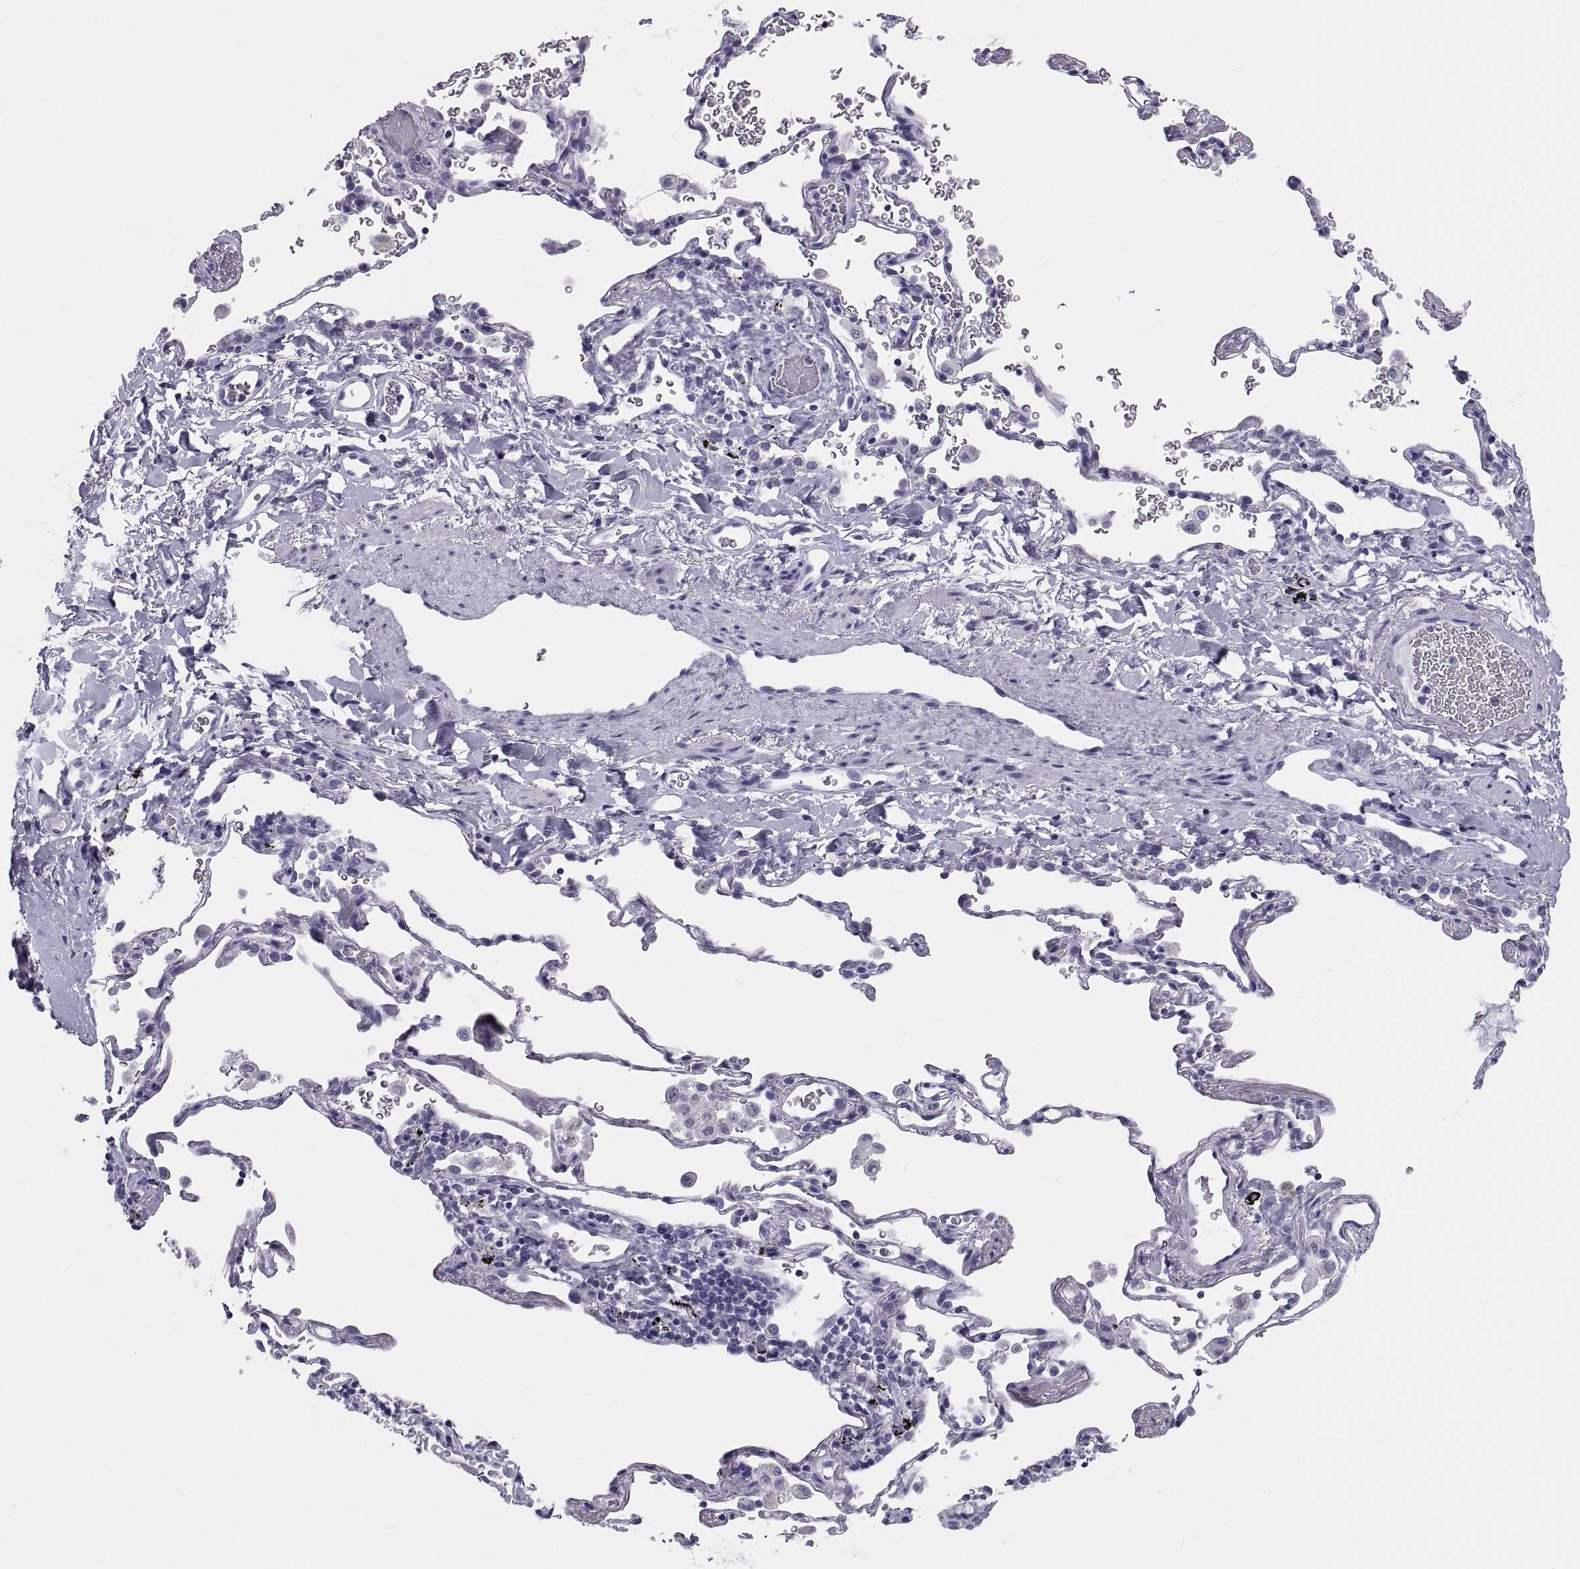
{"staining": {"intensity": "negative", "quantity": "none", "location": "none"}, "tissue": "soft tissue", "cell_type": "Chondrocytes", "image_type": "normal", "snomed": [{"axis": "morphology", "description": "Normal tissue, NOS"}, {"axis": "morphology", "description": "Adenocarcinoma, NOS"}, {"axis": "topography", "description": "Cartilage tissue"}, {"axis": "topography", "description": "Lung"}], "caption": "Soft tissue was stained to show a protein in brown. There is no significant expression in chondrocytes. (DAB (3,3'-diaminobenzidine) immunohistochemistry with hematoxylin counter stain).", "gene": "DEFB129", "patient": {"sex": "male", "age": 59}}